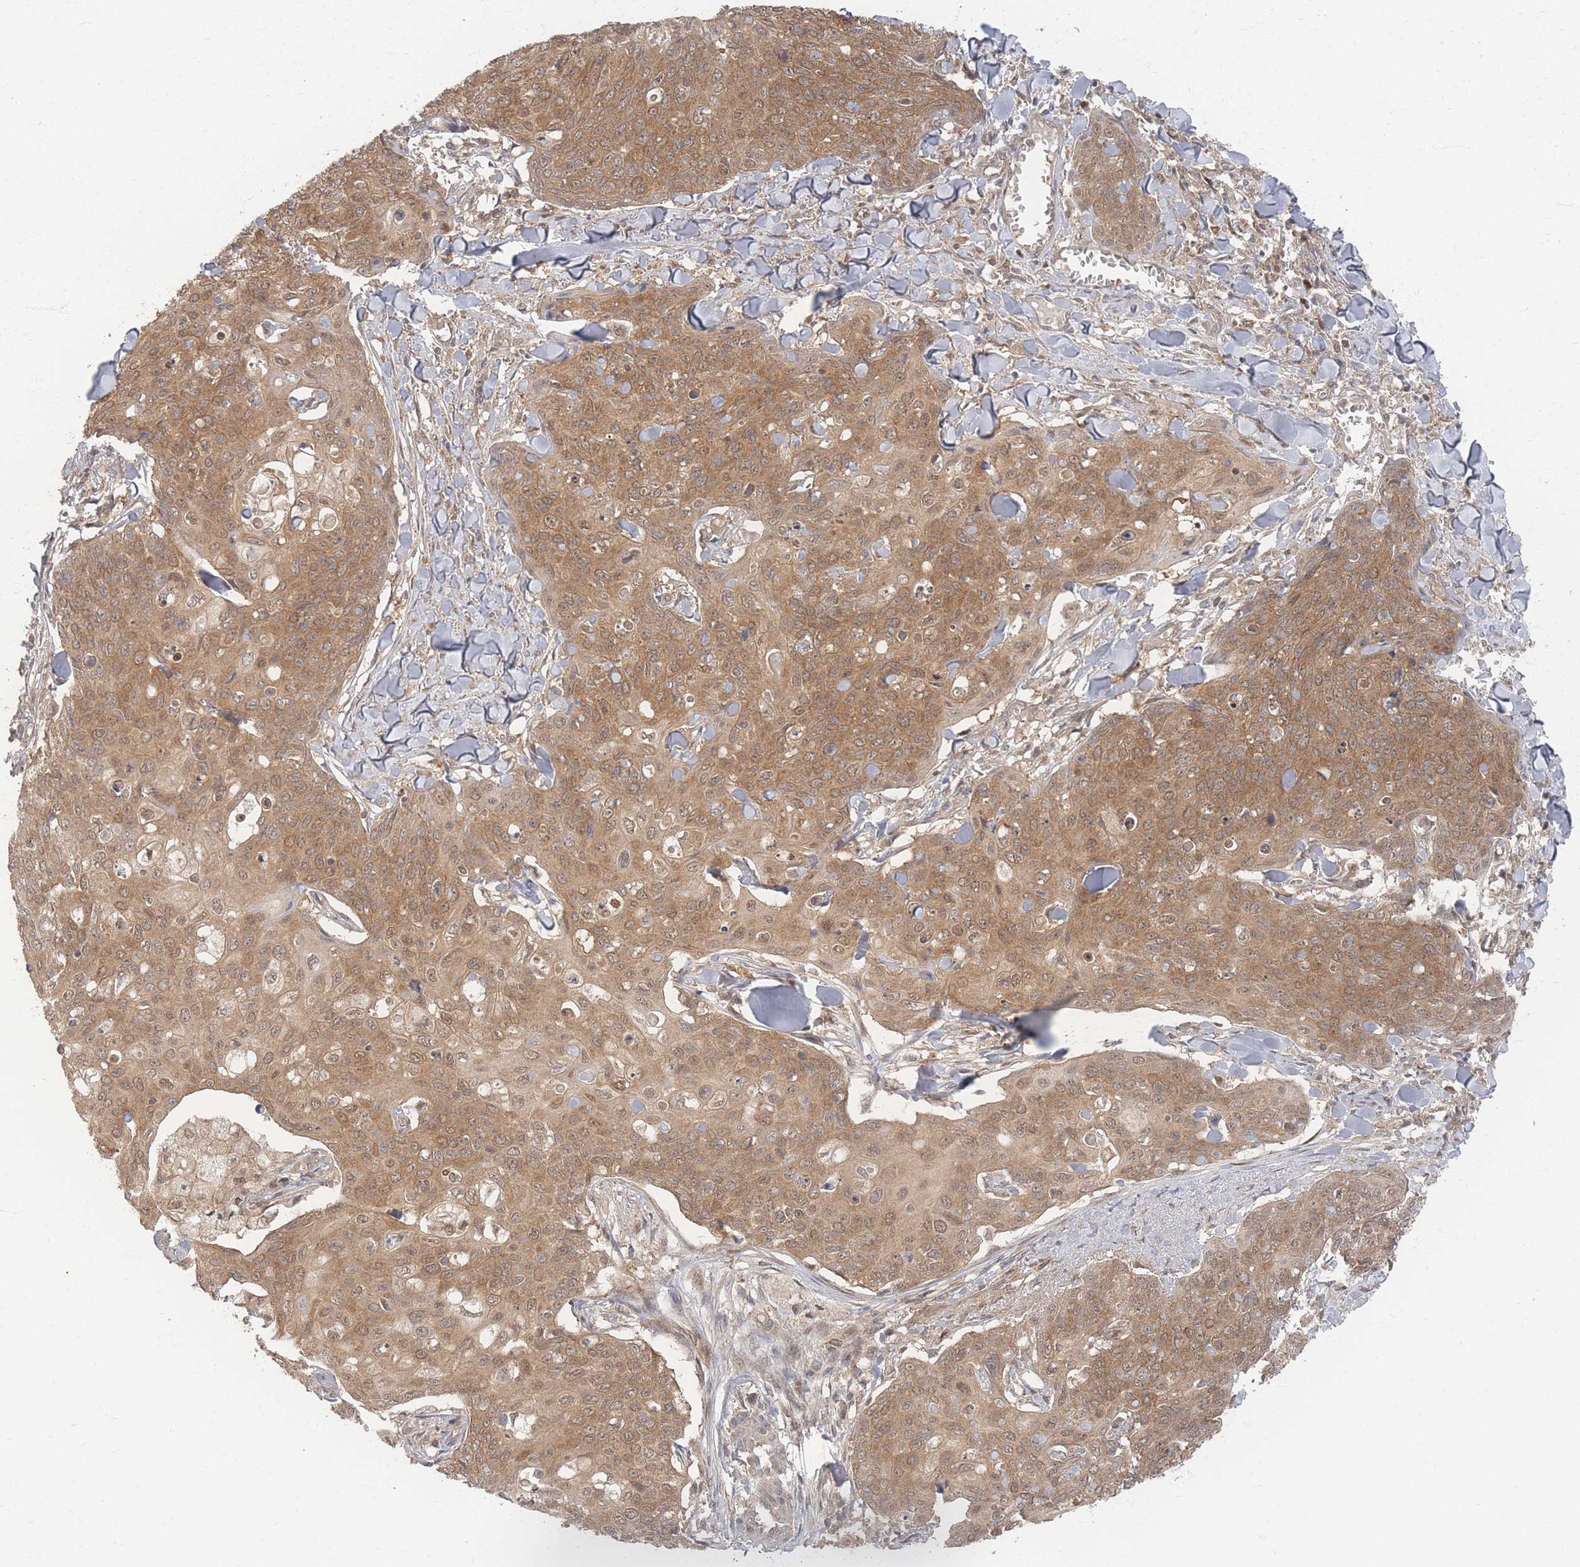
{"staining": {"intensity": "moderate", "quantity": ">75%", "location": "cytoplasmic/membranous,nuclear"}, "tissue": "skin cancer", "cell_type": "Tumor cells", "image_type": "cancer", "snomed": [{"axis": "morphology", "description": "Squamous cell carcinoma, NOS"}, {"axis": "topography", "description": "Skin"}, {"axis": "topography", "description": "Vulva"}], "caption": "IHC of human squamous cell carcinoma (skin) shows medium levels of moderate cytoplasmic/membranous and nuclear staining in about >75% of tumor cells.", "gene": "PSMD9", "patient": {"sex": "female", "age": 85}}